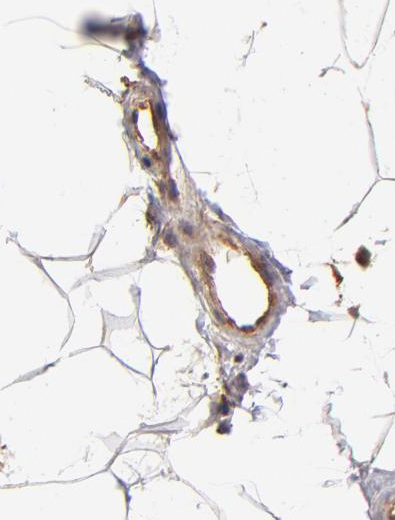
{"staining": {"intensity": "negative", "quantity": "none", "location": "none"}, "tissue": "adipose tissue", "cell_type": "Adipocytes", "image_type": "normal", "snomed": [{"axis": "morphology", "description": "Normal tissue, NOS"}, {"axis": "morphology", "description": "Duct carcinoma"}, {"axis": "topography", "description": "Breast"}, {"axis": "topography", "description": "Adipose tissue"}], "caption": "IHC photomicrograph of unremarkable adipose tissue: human adipose tissue stained with DAB (3,3'-diaminobenzidine) reveals no significant protein positivity in adipocytes.", "gene": "FCMR", "patient": {"sex": "female", "age": 37}}